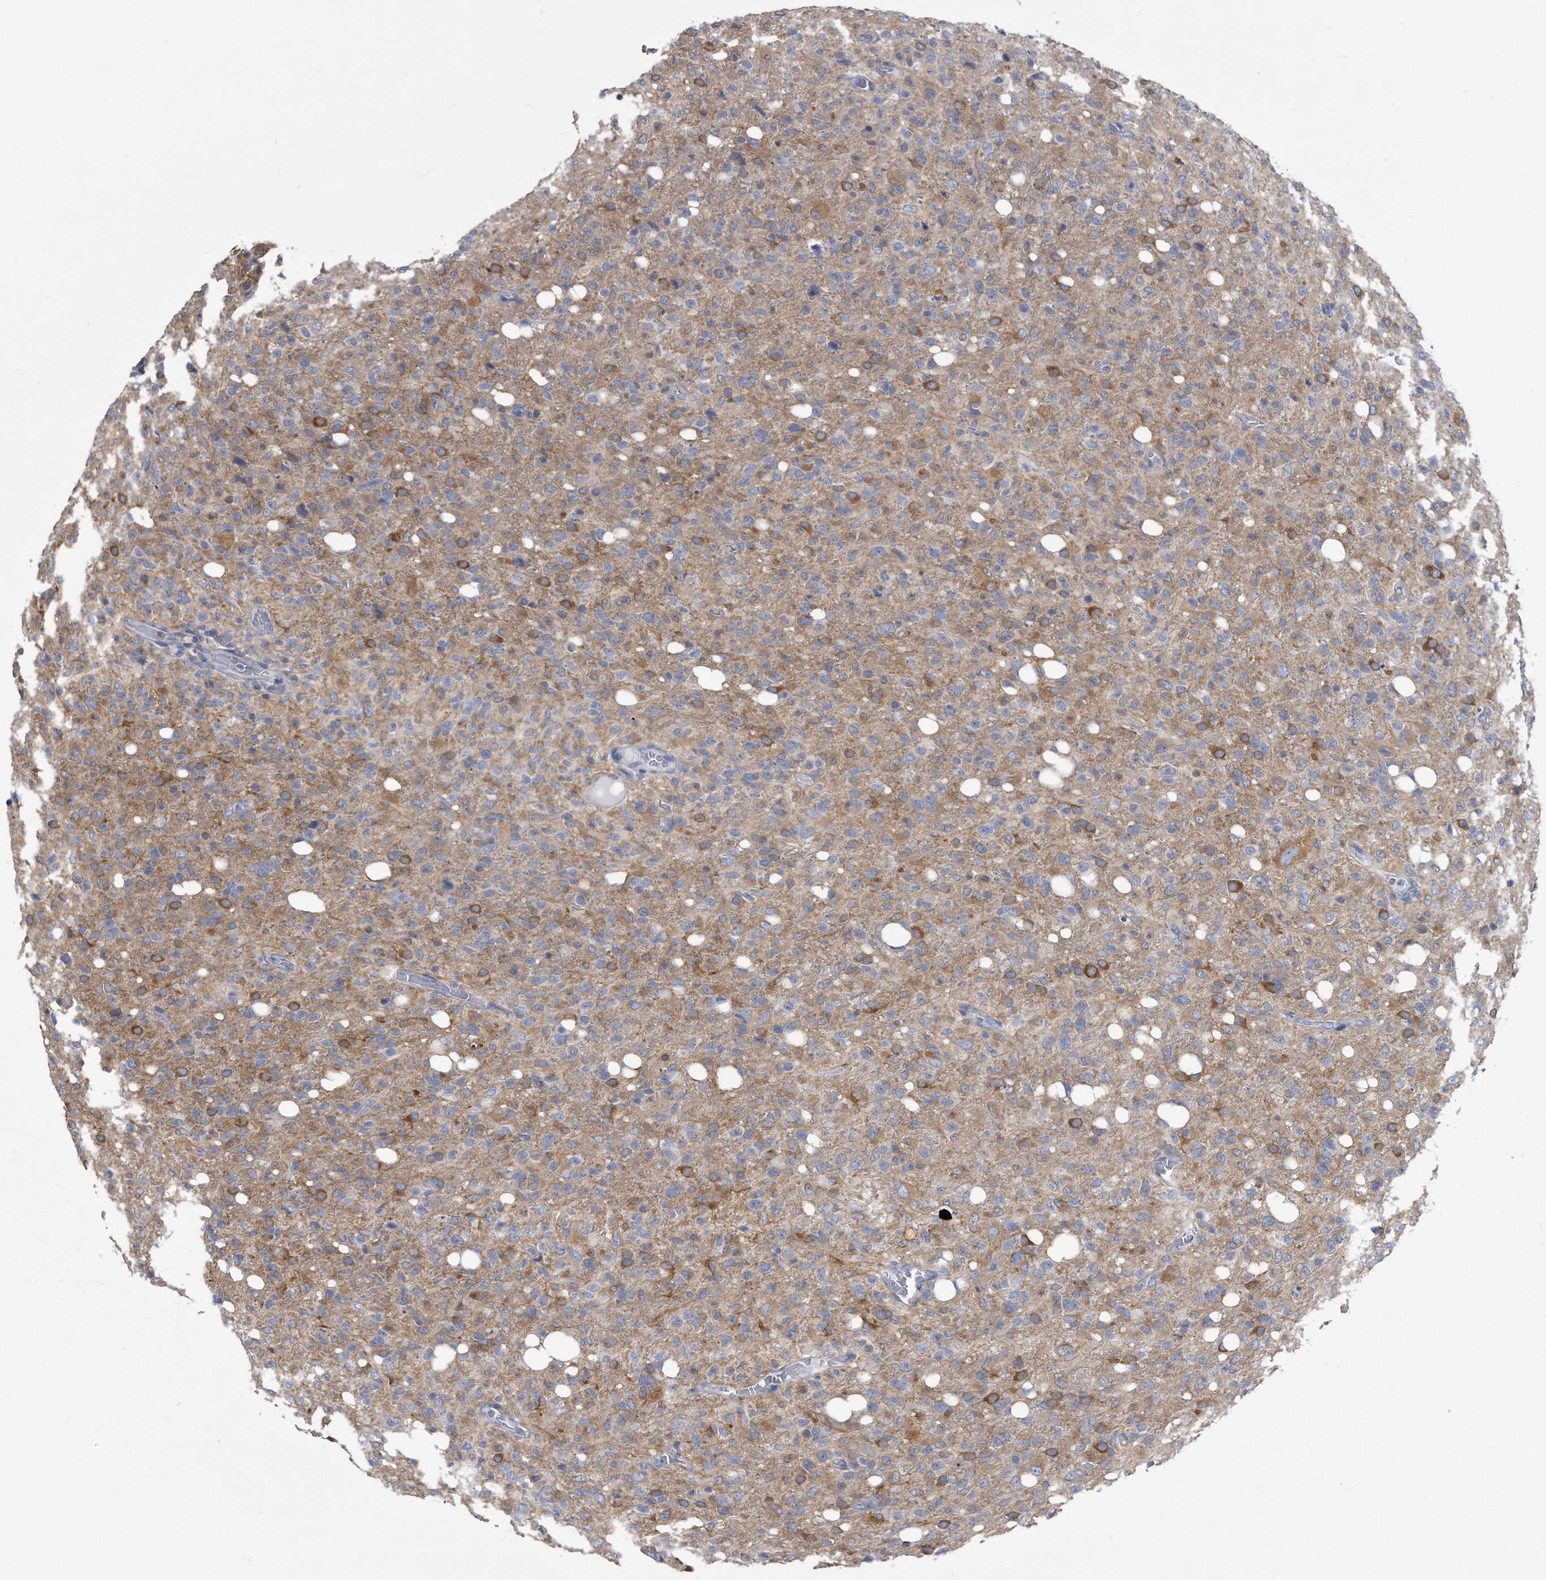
{"staining": {"intensity": "moderate", "quantity": "<25%", "location": "cytoplasmic/membranous"}, "tissue": "glioma", "cell_type": "Tumor cells", "image_type": "cancer", "snomed": [{"axis": "morphology", "description": "Glioma, malignant, High grade"}, {"axis": "topography", "description": "Brain"}], "caption": "Immunohistochemical staining of human glioma demonstrates low levels of moderate cytoplasmic/membranous staining in about <25% of tumor cells. (DAB (3,3'-diaminobenzidine) IHC with brightfield microscopy, high magnification).", "gene": "PYGB", "patient": {"sex": "female", "age": 57}}